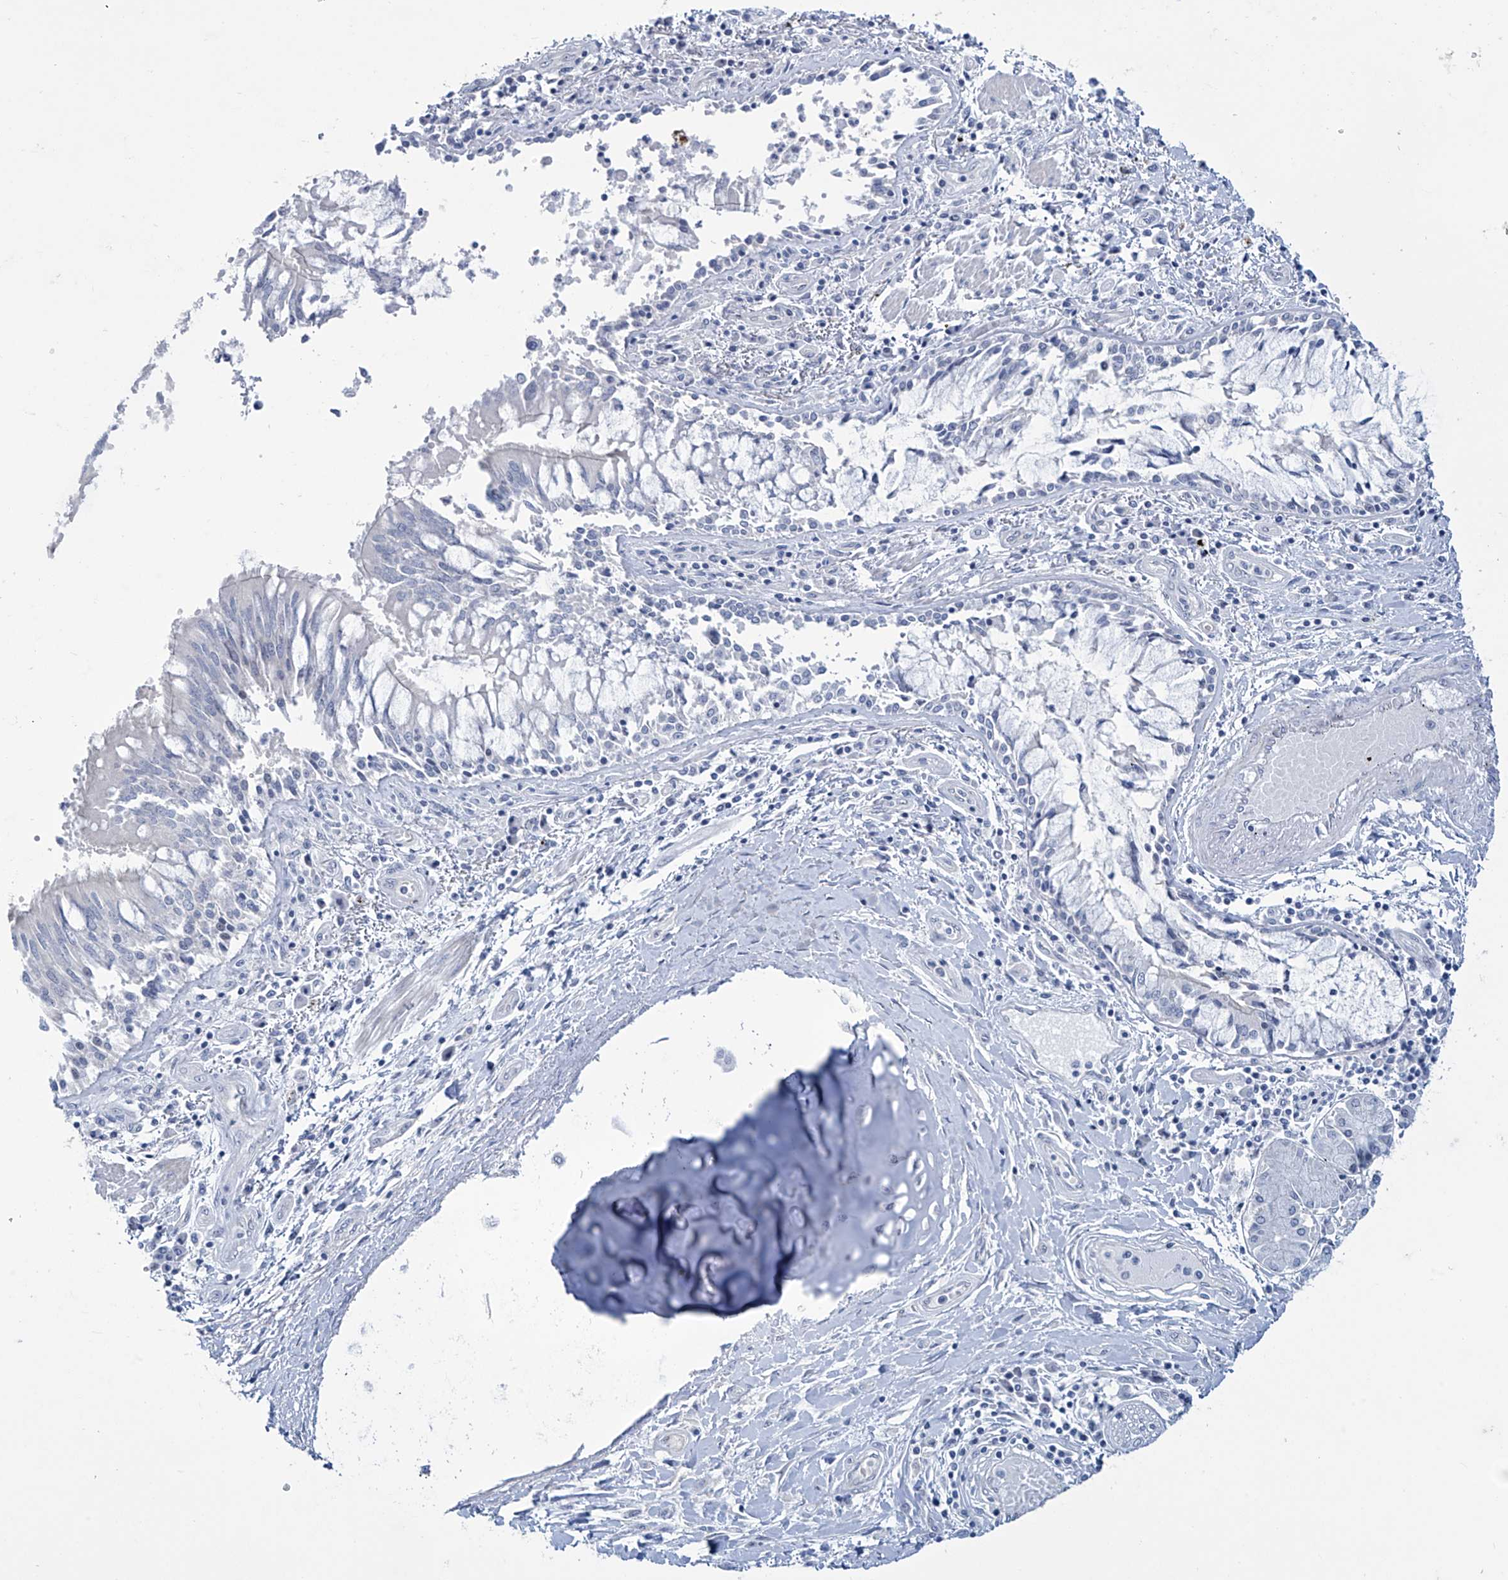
{"staining": {"intensity": "negative", "quantity": "none", "location": "none"}, "tissue": "adipose tissue", "cell_type": "Adipocytes", "image_type": "normal", "snomed": [{"axis": "morphology", "description": "Normal tissue, NOS"}, {"axis": "topography", "description": "Cartilage tissue"}, {"axis": "topography", "description": "Bronchus"}, {"axis": "topography", "description": "Lung"}, {"axis": "topography", "description": "Peripheral nerve tissue"}], "caption": "The photomicrograph exhibits no significant staining in adipocytes of adipose tissue.", "gene": "TRIM60", "patient": {"sex": "female", "age": 49}}